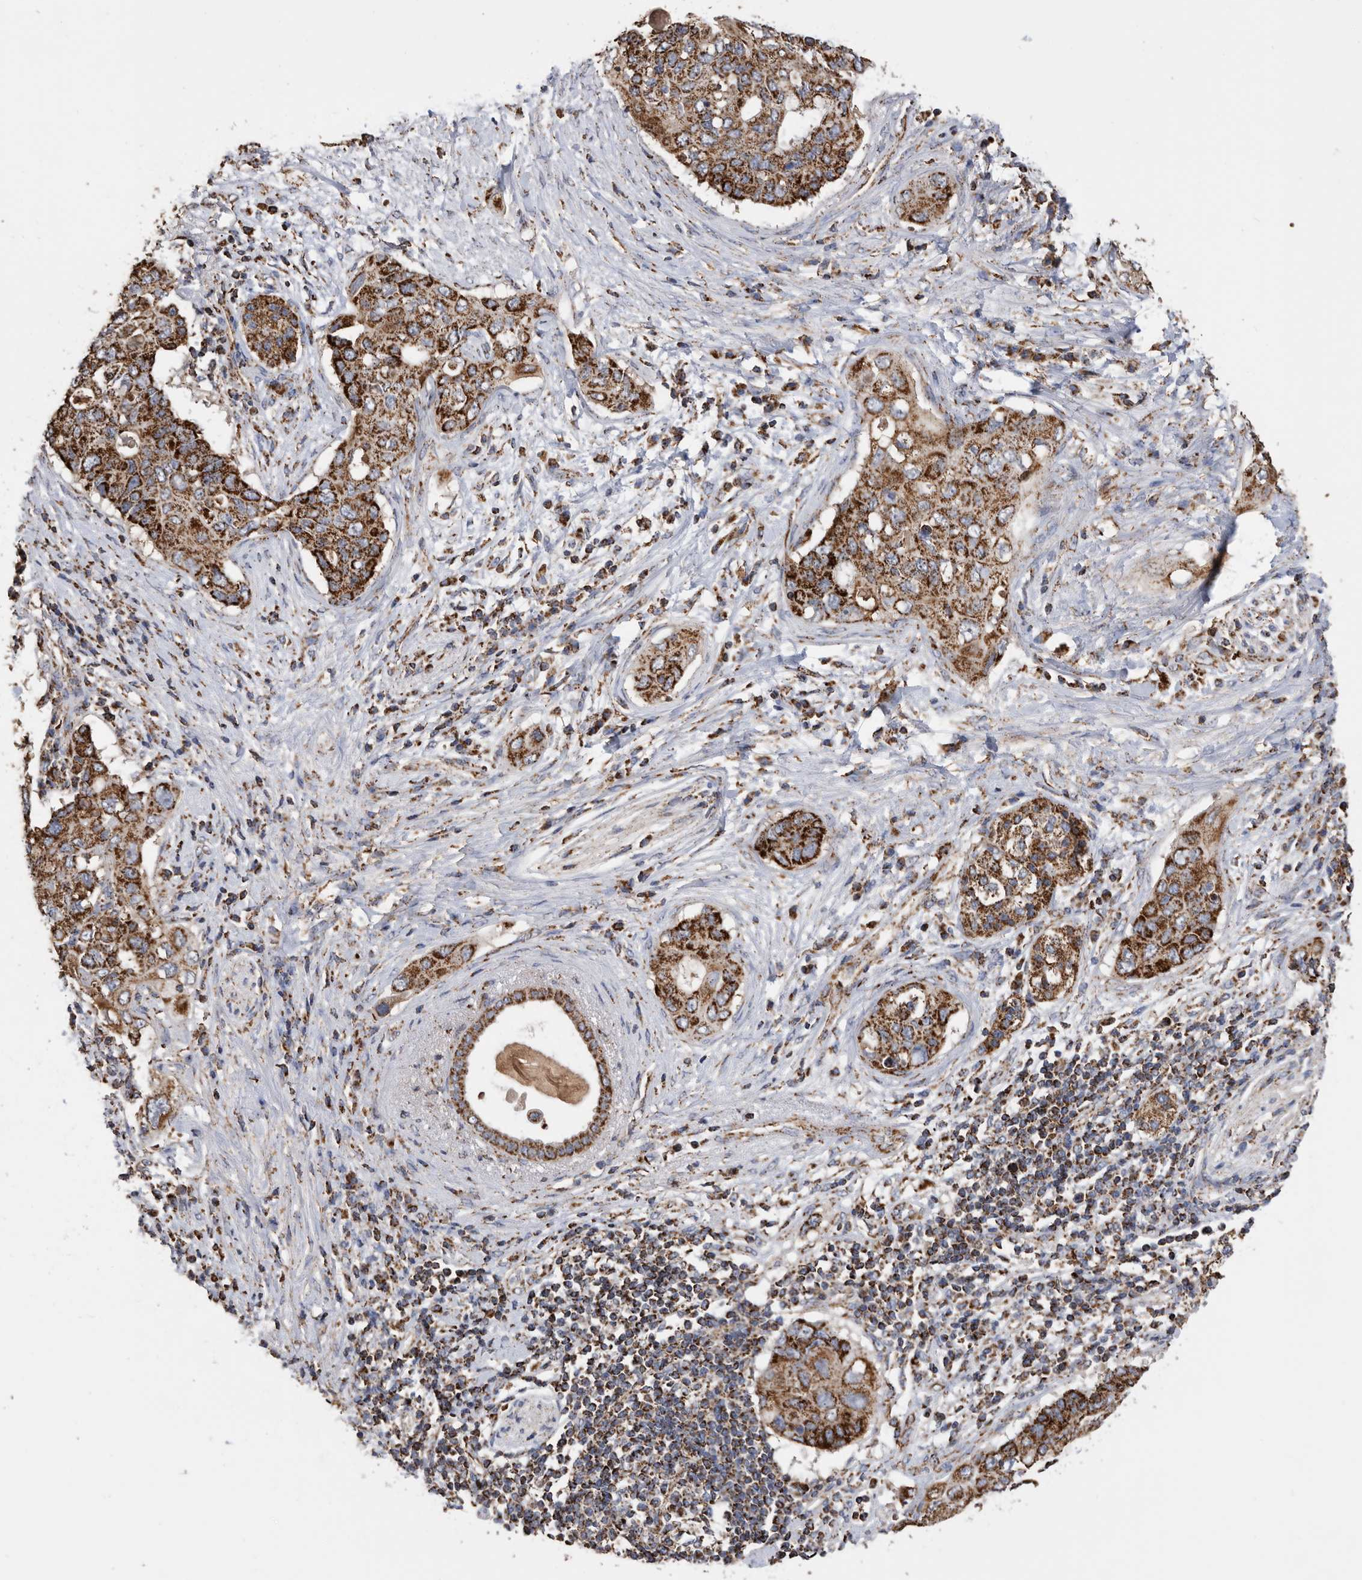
{"staining": {"intensity": "strong", "quantity": ">75%", "location": "cytoplasmic/membranous"}, "tissue": "pancreatic cancer", "cell_type": "Tumor cells", "image_type": "cancer", "snomed": [{"axis": "morphology", "description": "Adenocarcinoma, NOS"}, {"axis": "topography", "description": "Pancreas"}], "caption": "Human pancreatic adenocarcinoma stained for a protein (brown) exhibits strong cytoplasmic/membranous positive staining in about >75% of tumor cells.", "gene": "WFDC1", "patient": {"sex": "female", "age": 56}}